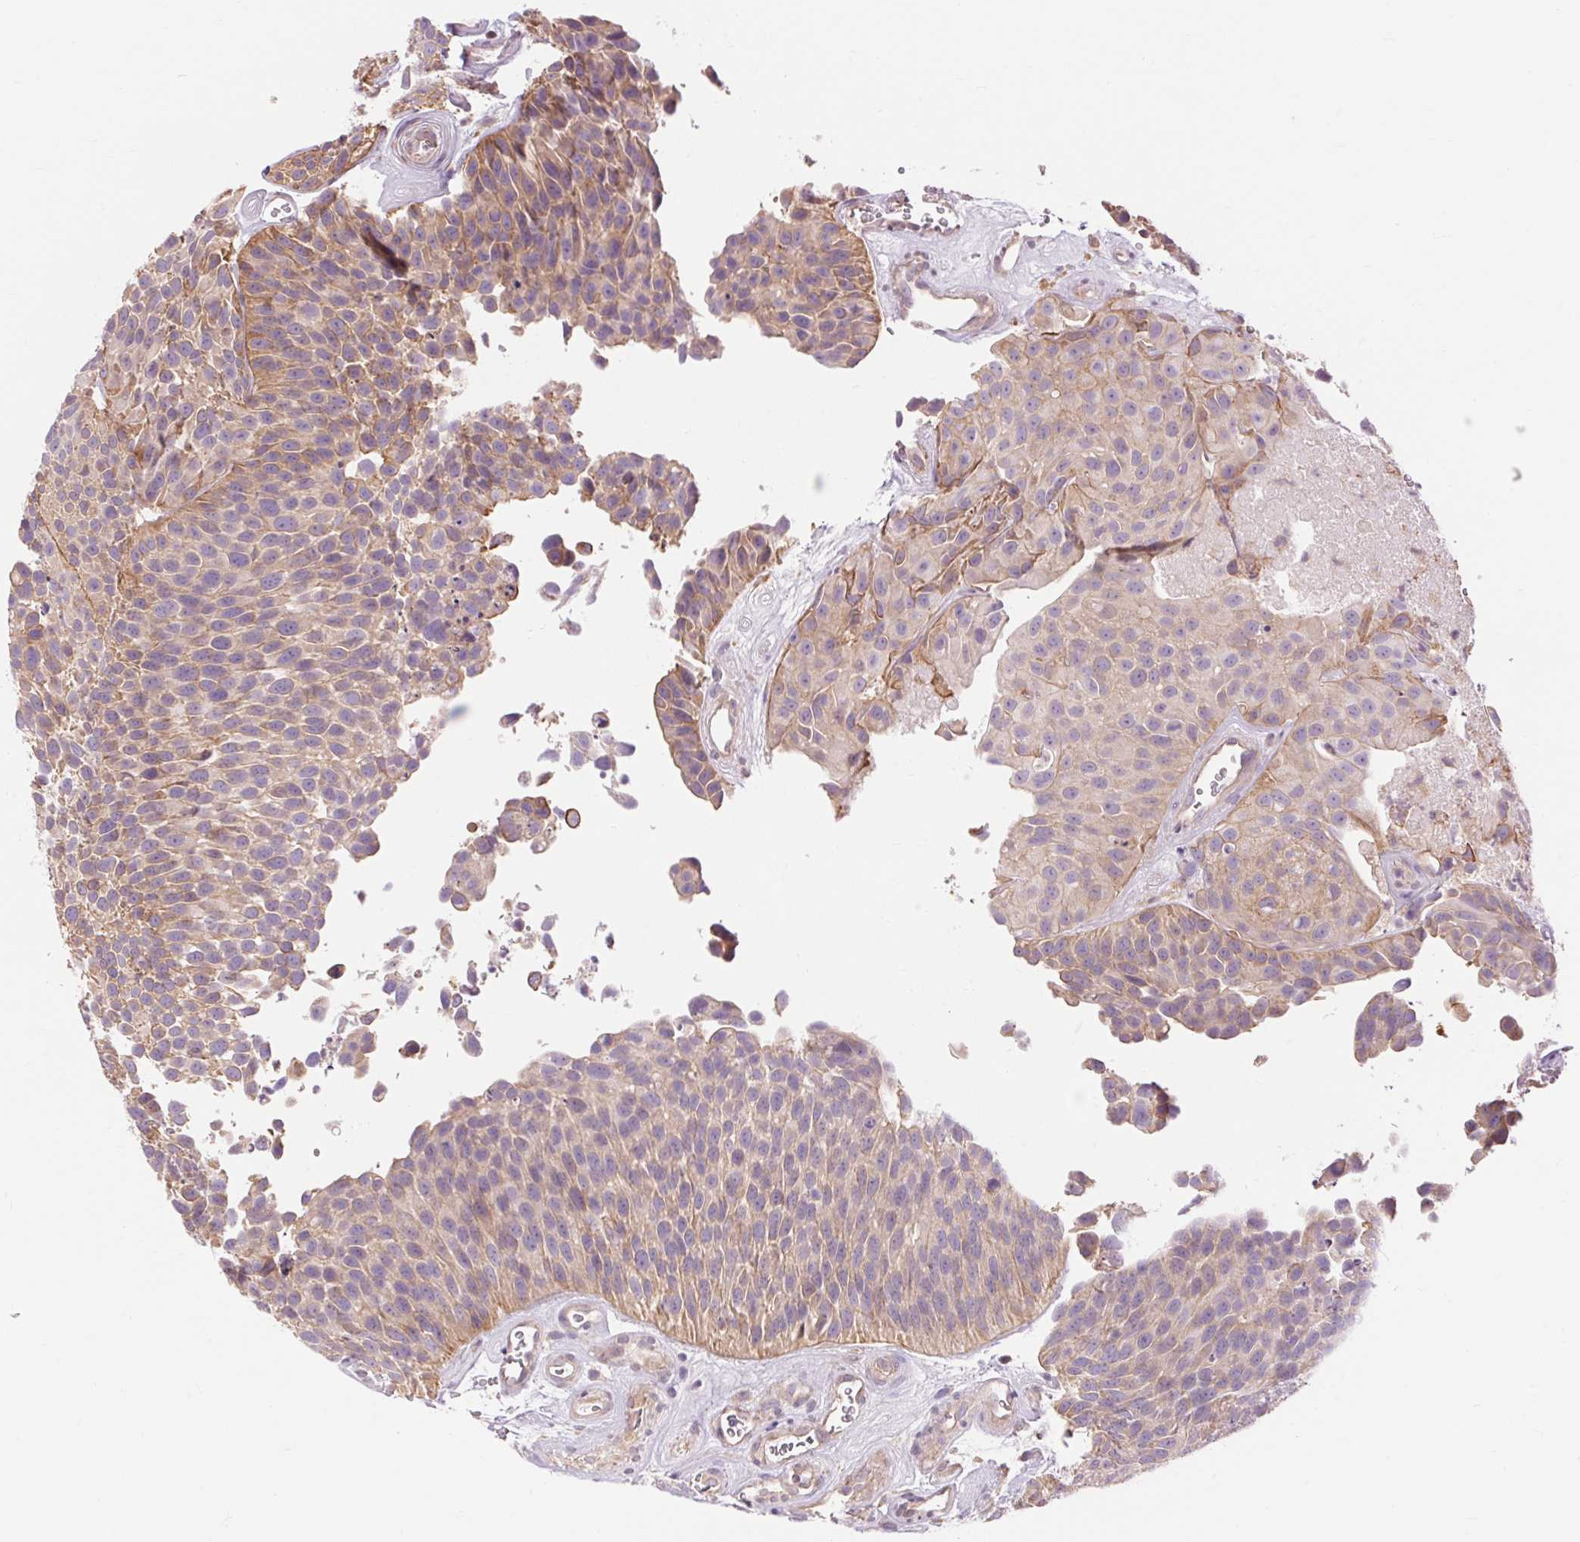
{"staining": {"intensity": "moderate", "quantity": "<25%", "location": "cytoplasmic/membranous"}, "tissue": "urothelial cancer", "cell_type": "Tumor cells", "image_type": "cancer", "snomed": [{"axis": "morphology", "description": "Urothelial carcinoma, Low grade"}, {"axis": "topography", "description": "Urinary bladder"}], "caption": "This histopathology image exhibits IHC staining of human urothelial cancer, with low moderate cytoplasmic/membranous expression in approximately <25% of tumor cells.", "gene": "TM6SF1", "patient": {"sex": "male", "age": 76}}